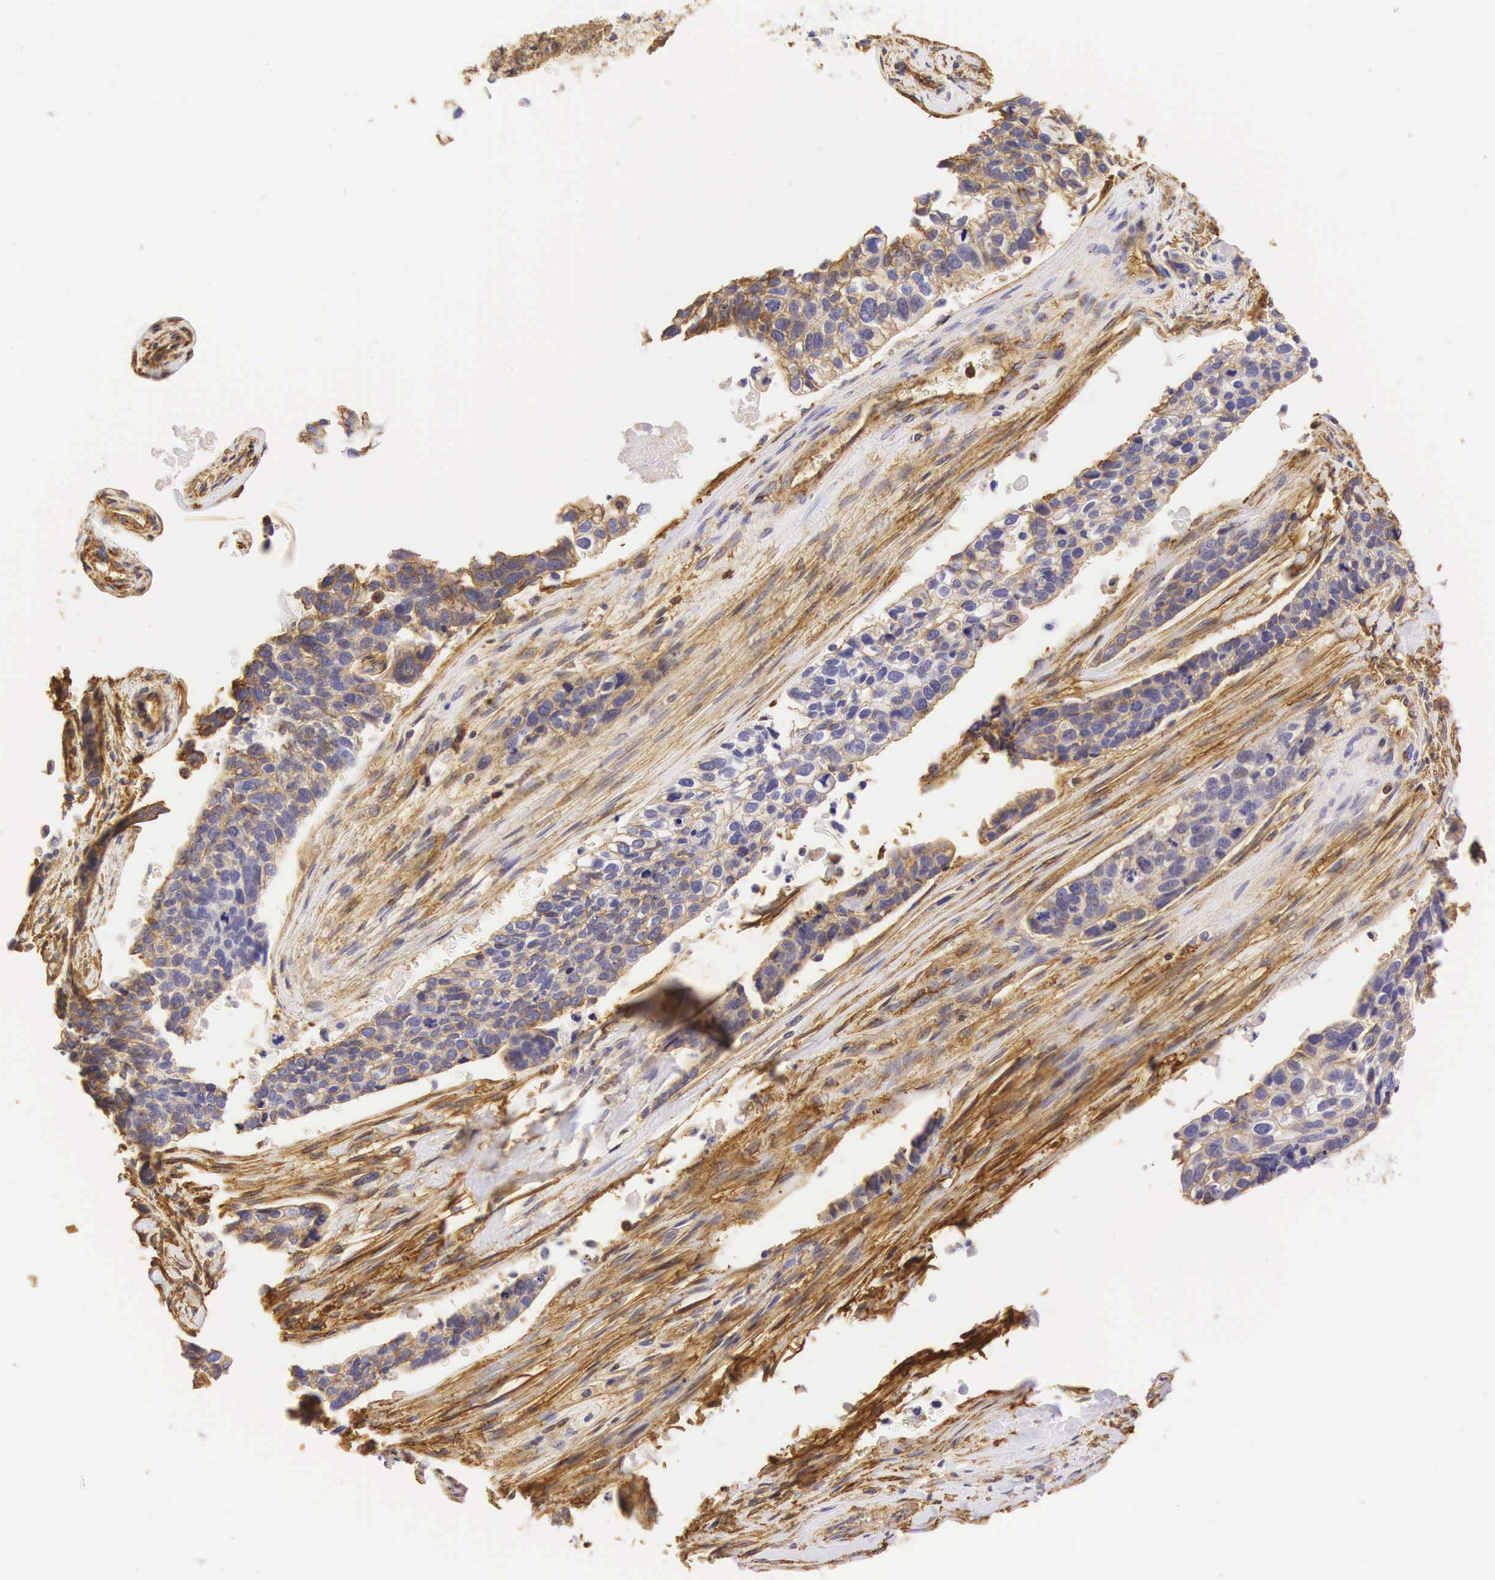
{"staining": {"intensity": "weak", "quantity": "<25%", "location": "cytoplasmic/membranous"}, "tissue": "lung cancer", "cell_type": "Tumor cells", "image_type": "cancer", "snomed": [{"axis": "morphology", "description": "Squamous cell carcinoma, NOS"}, {"axis": "topography", "description": "Lymph node"}, {"axis": "topography", "description": "Lung"}], "caption": "The image reveals no staining of tumor cells in lung squamous cell carcinoma.", "gene": "CD99", "patient": {"sex": "male", "age": 74}}